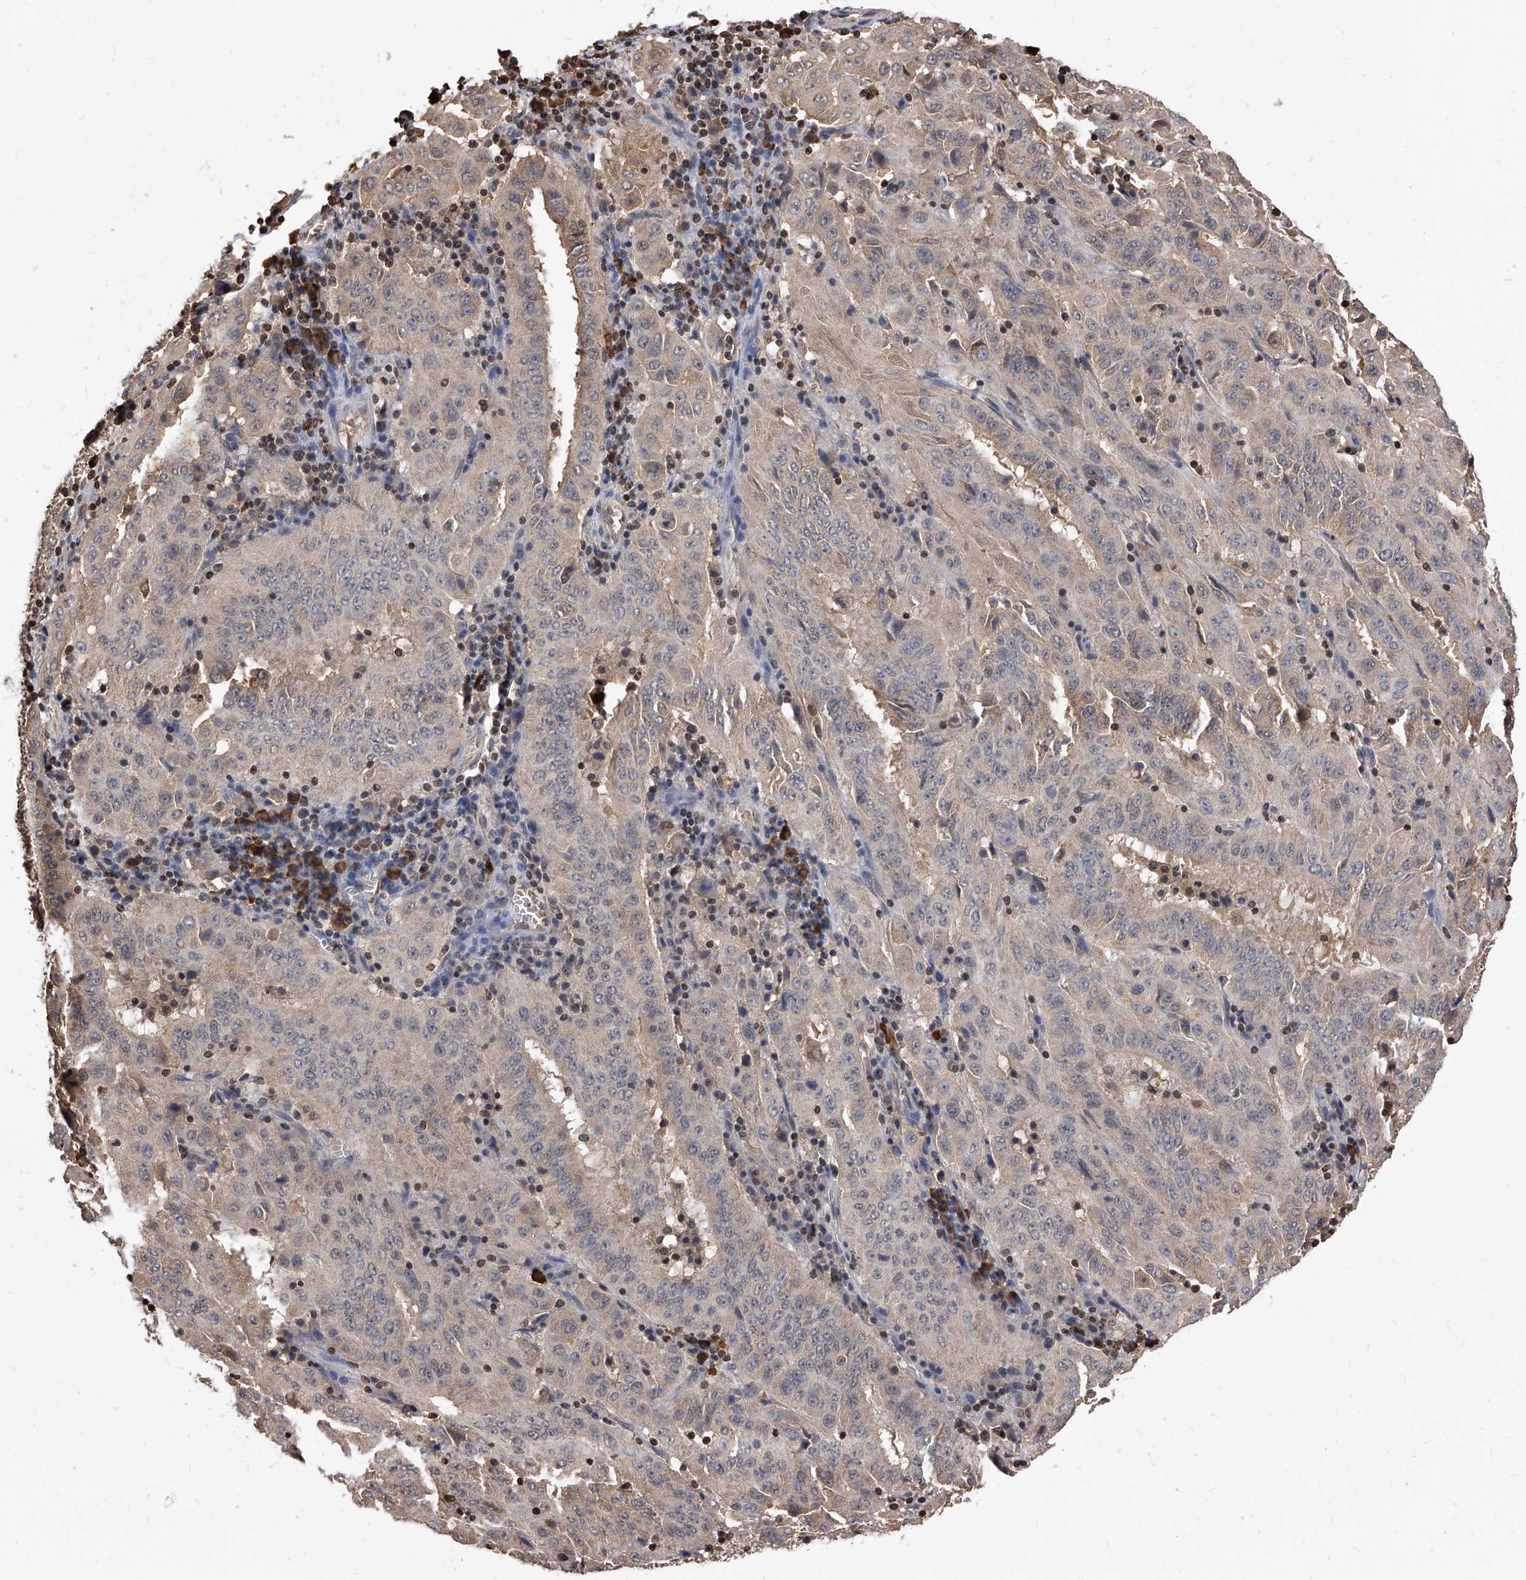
{"staining": {"intensity": "weak", "quantity": "25%-75%", "location": "cytoplasmic/membranous"}, "tissue": "pancreatic cancer", "cell_type": "Tumor cells", "image_type": "cancer", "snomed": [{"axis": "morphology", "description": "Adenocarcinoma, NOS"}, {"axis": "topography", "description": "Pancreas"}], "caption": "A histopathology image of human pancreatic cancer (adenocarcinoma) stained for a protein shows weak cytoplasmic/membranous brown staining in tumor cells. Immunohistochemistry (ihc) stains the protein of interest in brown and the nuclei are stained blue.", "gene": "ID1", "patient": {"sex": "male", "age": 63}}